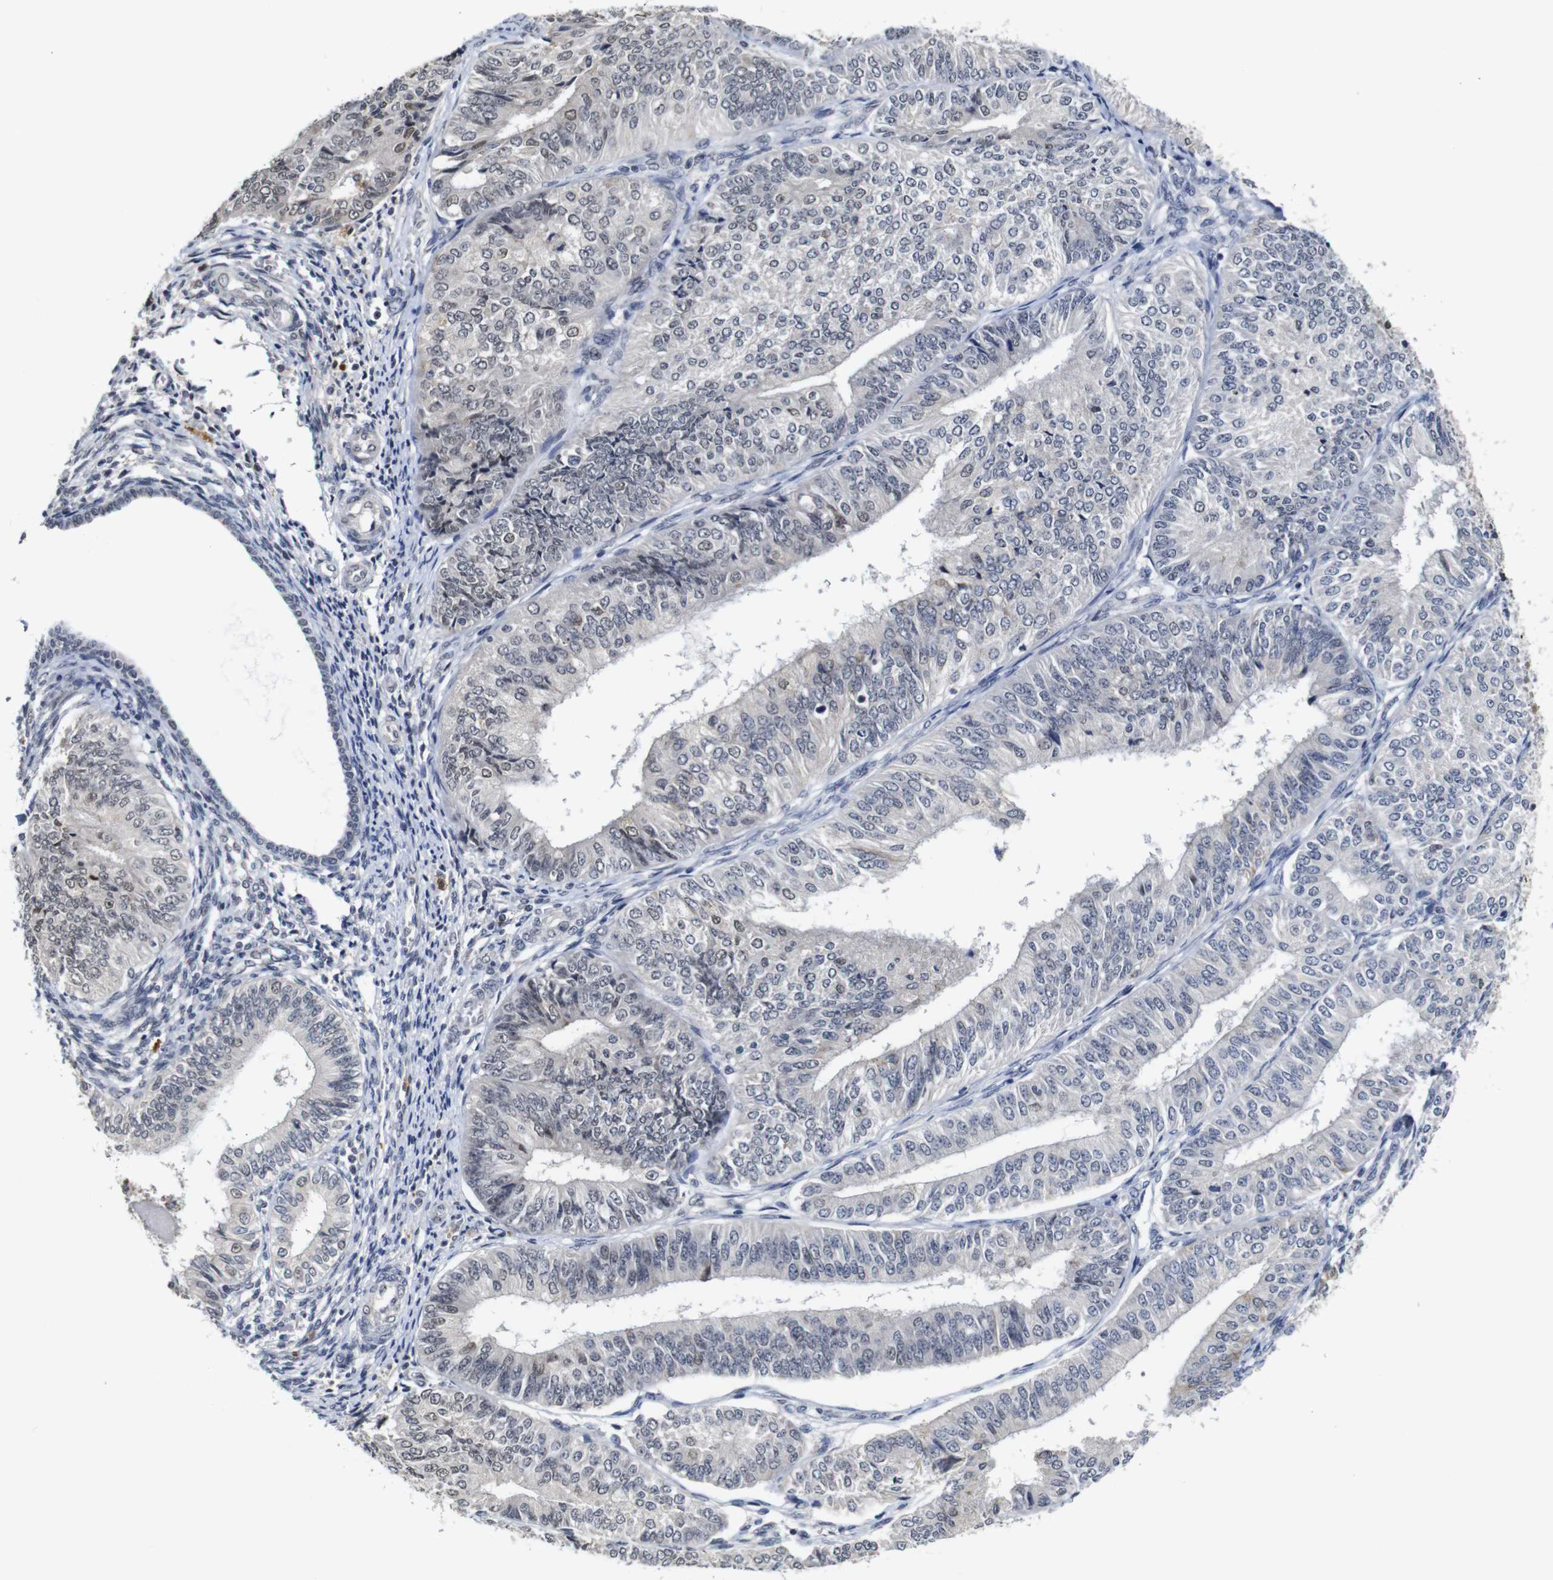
{"staining": {"intensity": "weak", "quantity": "<25%", "location": "nuclear"}, "tissue": "endometrial cancer", "cell_type": "Tumor cells", "image_type": "cancer", "snomed": [{"axis": "morphology", "description": "Adenocarcinoma, NOS"}, {"axis": "topography", "description": "Endometrium"}], "caption": "DAB (3,3'-diaminobenzidine) immunohistochemical staining of endometrial cancer (adenocarcinoma) shows no significant positivity in tumor cells.", "gene": "NTRK3", "patient": {"sex": "female", "age": 58}}